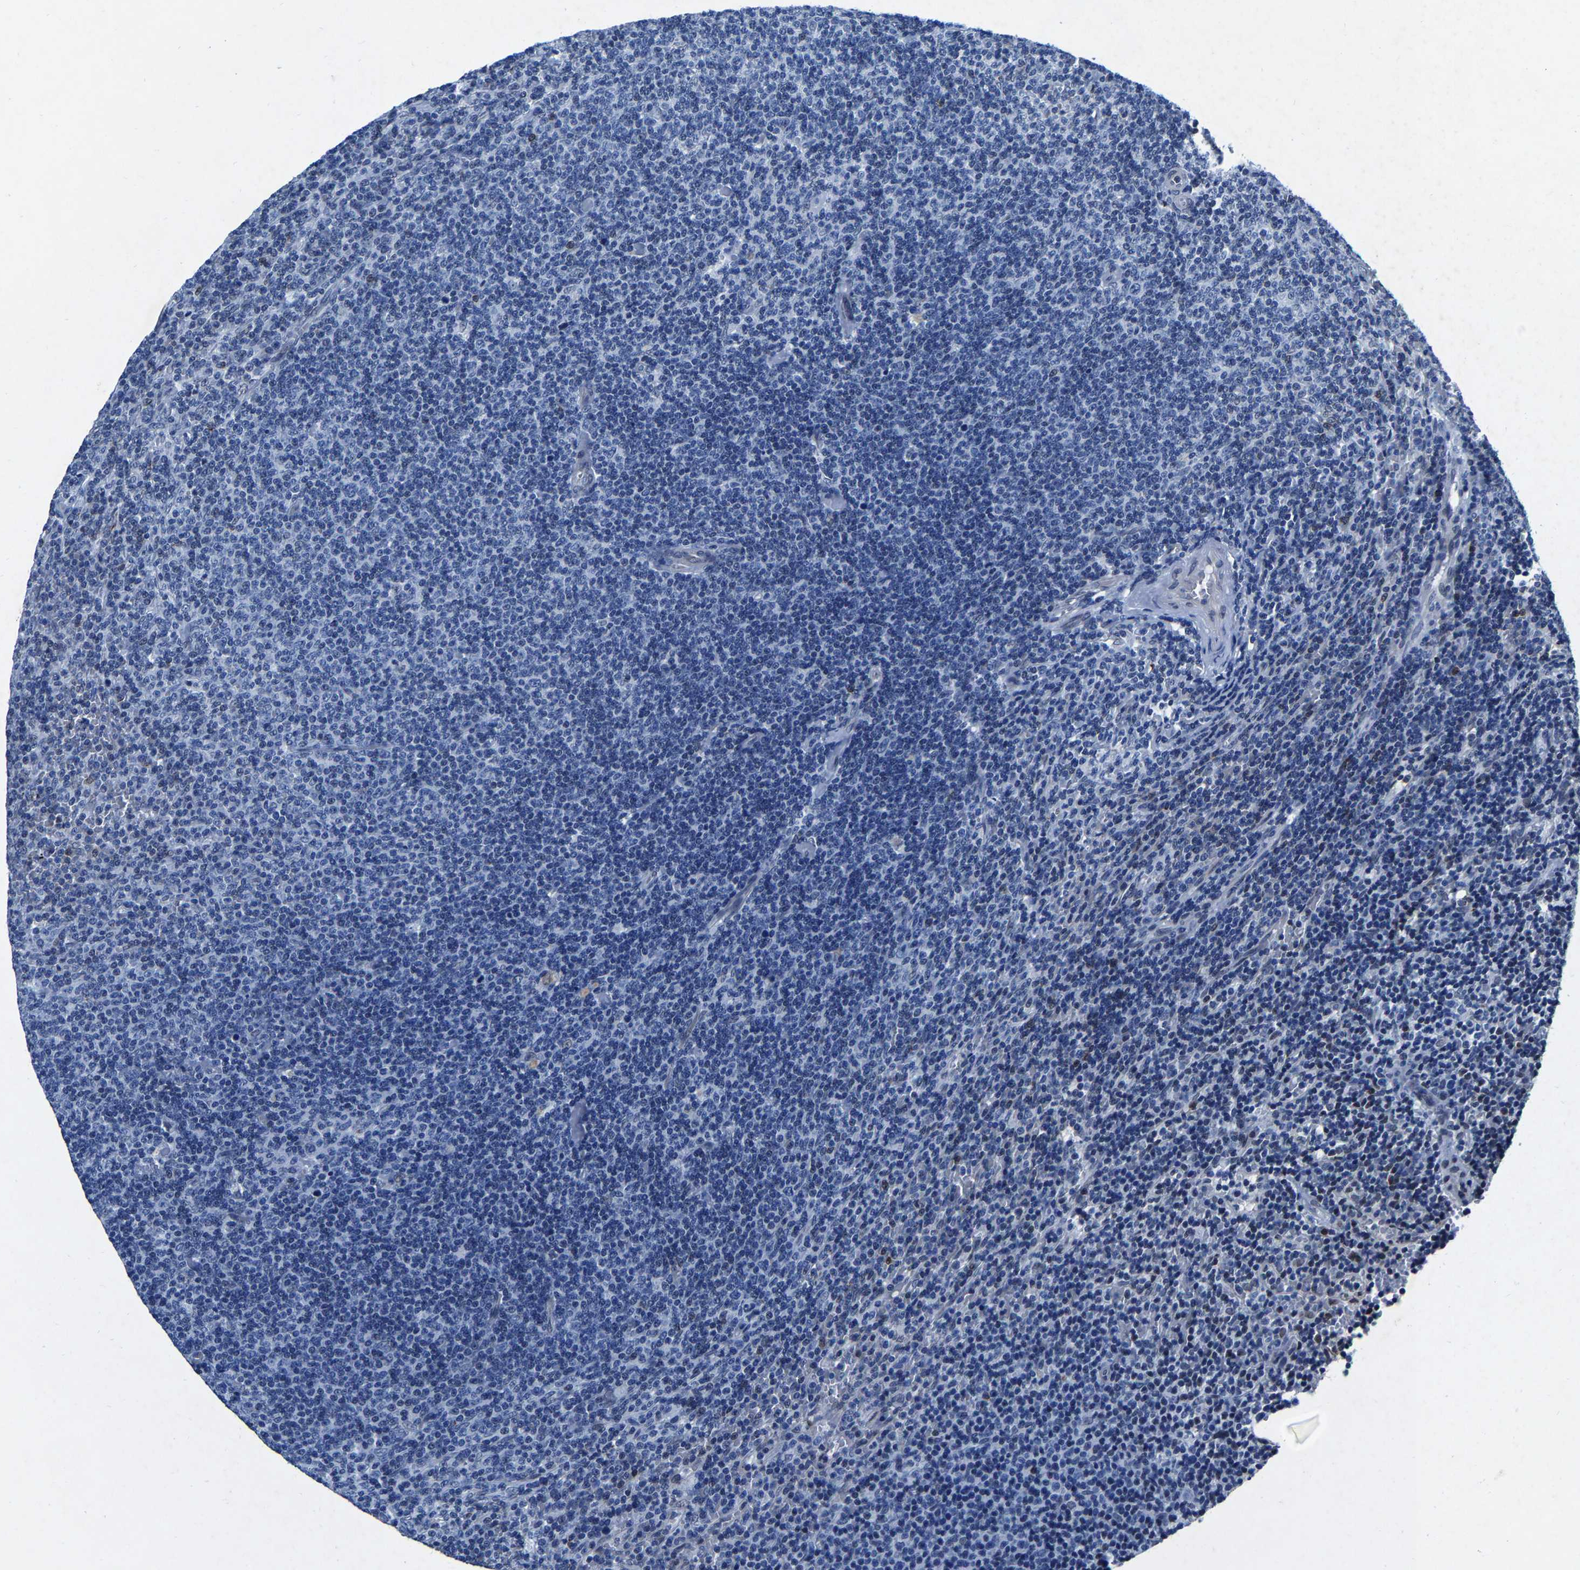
{"staining": {"intensity": "negative", "quantity": "none", "location": "none"}, "tissue": "lymphoma", "cell_type": "Tumor cells", "image_type": "cancer", "snomed": [{"axis": "morphology", "description": "Malignant lymphoma, non-Hodgkin's type, Low grade"}, {"axis": "topography", "description": "Spleen"}], "caption": "An IHC micrograph of lymphoma is shown. There is no staining in tumor cells of lymphoma.", "gene": "UBN2", "patient": {"sex": "female", "age": 50}}